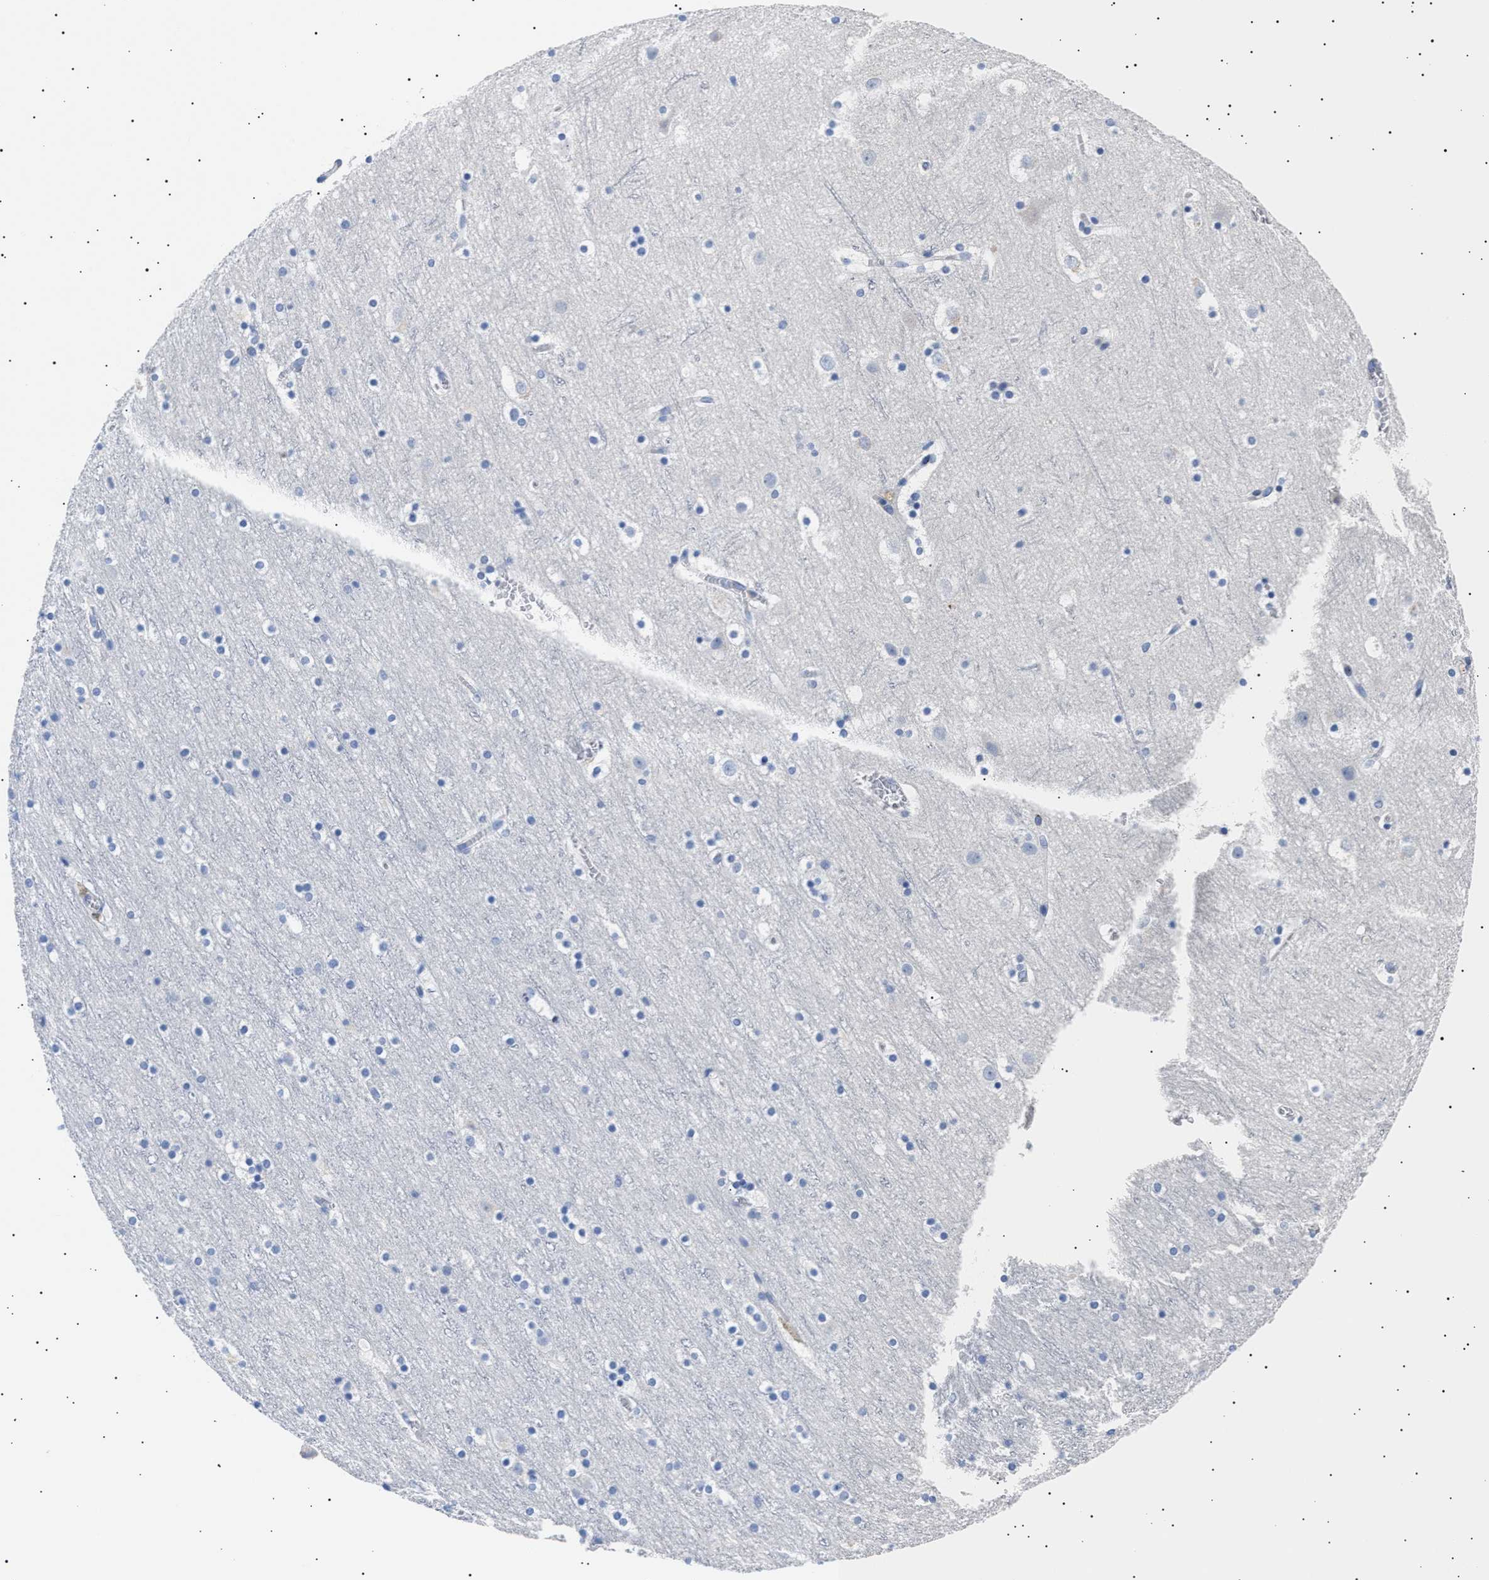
{"staining": {"intensity": "negative", "quantity": "none", "location": "none"}, "tissue": "cerebral cortex", "cell_type": "Endothelial cells", "image_type": "normal", "snomed": [{"axis": "morphology", "description": "Normal tissue, NOS"}, {"axis": "topography", "description": "Cerebral cortex"}], "caption": "Immunohistochemical staining of unremarkable cerebral cortex shows no significant positivity in endothelial cells.", "gene": "HEMGN", "patient": {"sex": "male", "age": 45}}